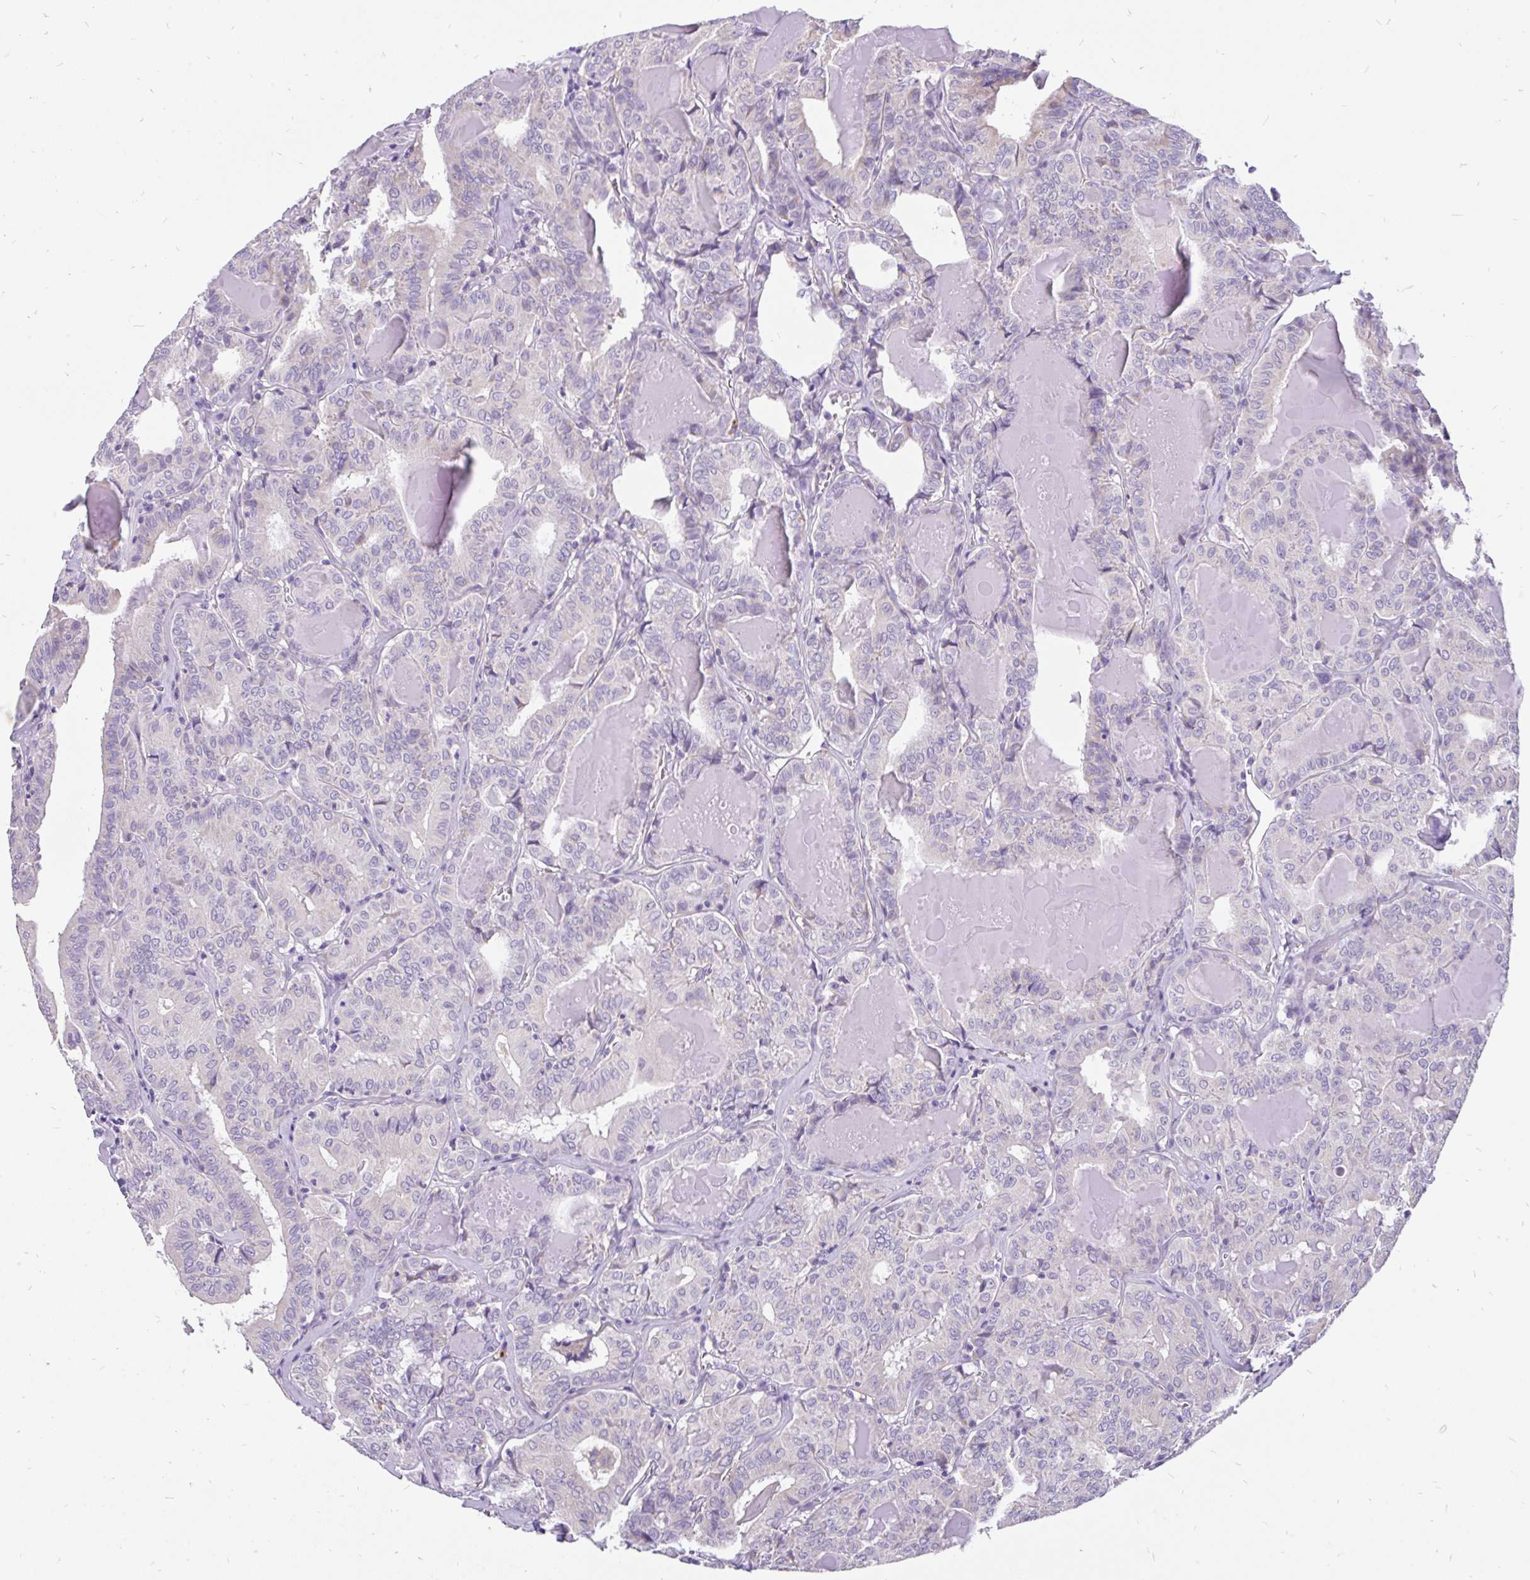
{"staining": {"intensity": "negative", "quantity": "none", "location": "none"}, "tissue": "thyroid cancer", "cell_type": "Tumor cells", "image_type": "cancer", "snomed": [{"axis": "morphology", "description": "Papillary adenocarcinoma, NOS"}, {"axis": "topography", "description": "Thyroid gland"}], "caption": "Photomicrograph shows no protein staining in tumor cells of thyroid cancer (papillary adenocarcinoma) tissue.", "gene": "INTS5", "patient": {"sex": "female", "age": 72}}